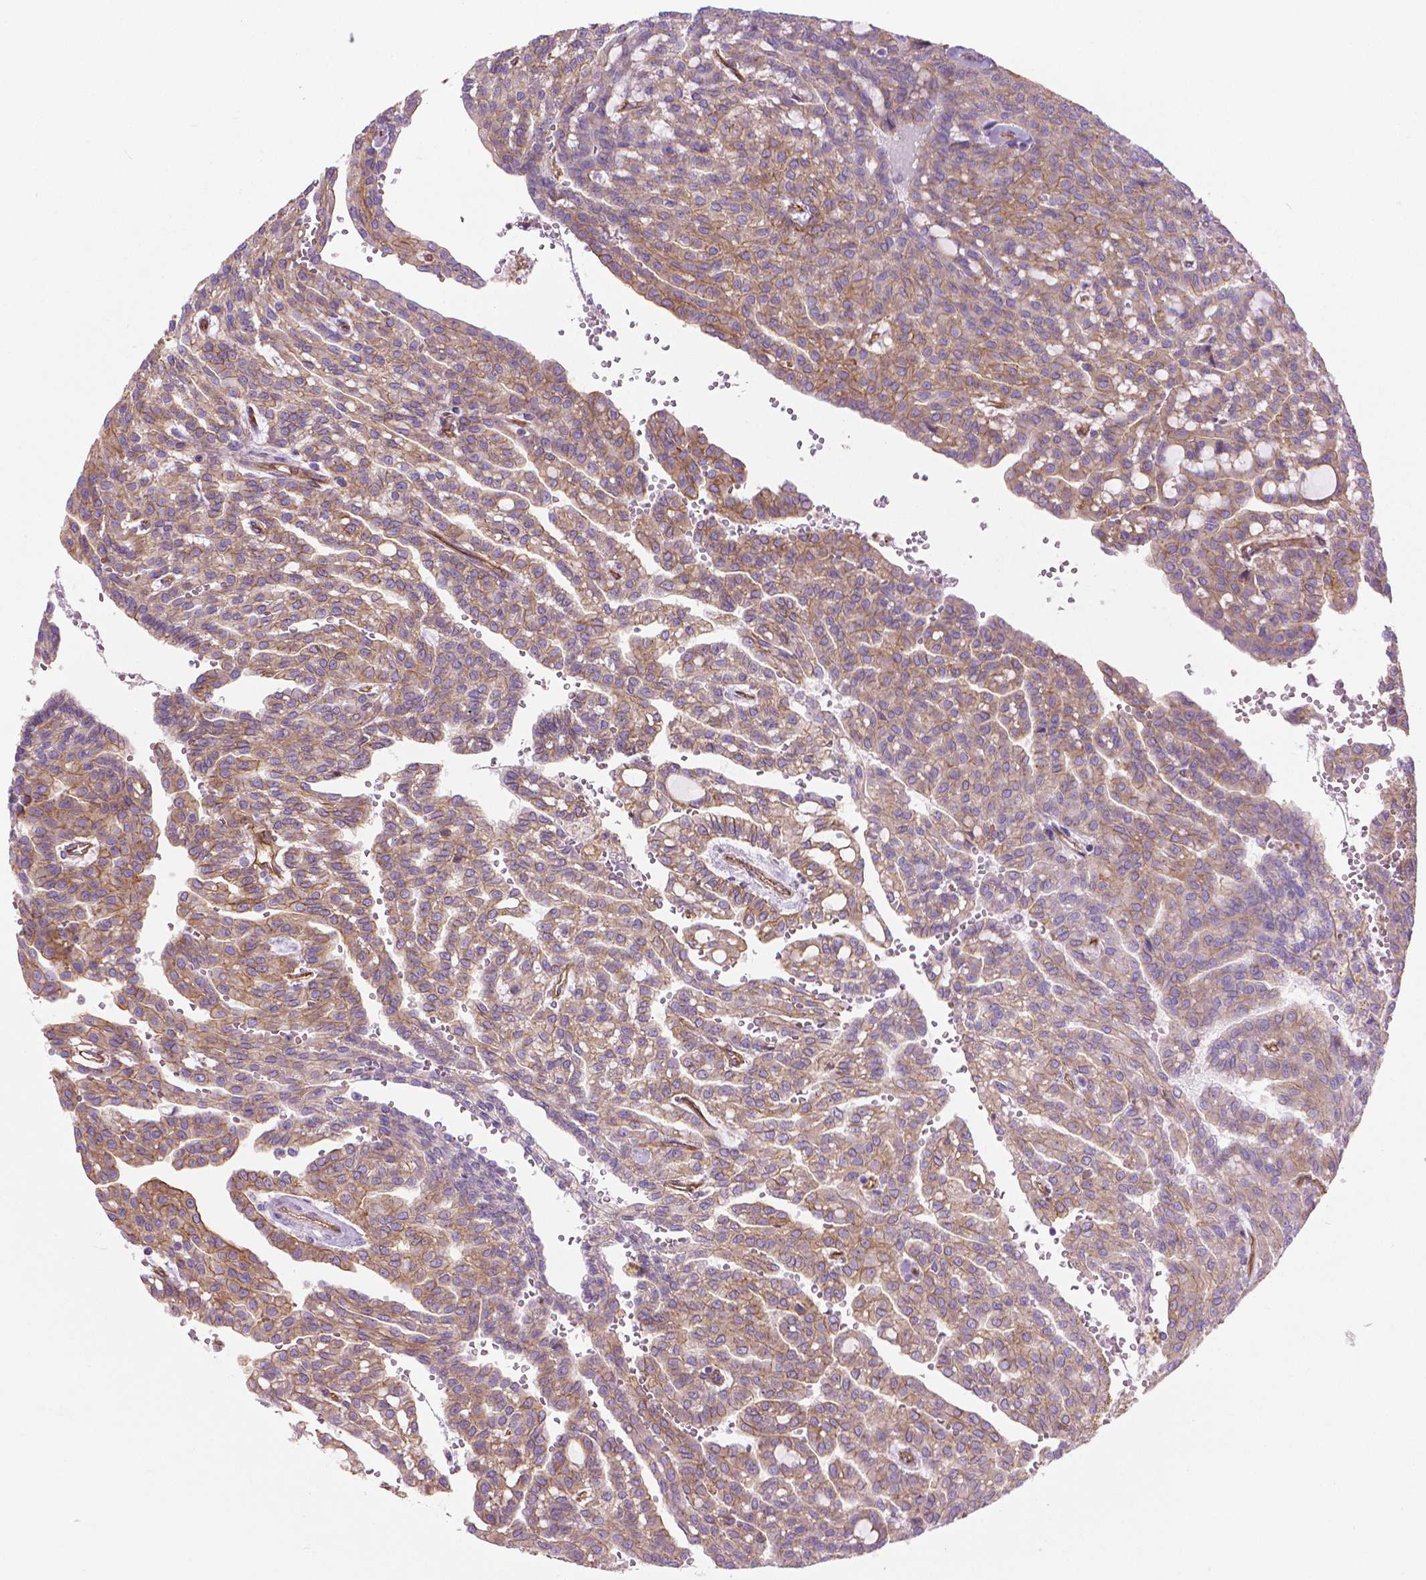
{"staining": {"intensity": "moderate", "quantity": ">75%", "location": "cytoplasmic/membranous"}, "tissue": "renal cancer", "cell_type": "Tumor cells", "image_type": "cancer", "snomed": [{"axis": "morphology", "description": "Adenocarcinoma, NOS"}, {"axis": "topography", "description": "Kidney"}], "caption": "This is an image of immunohistochemistry (IHC) staining of renal adenocarcinoma, which shows moderate staining in the cytoplasmic/membranous of tumor cells.", "gene": "TENT5A", "patient": {"sex": "male", "age": 63}}